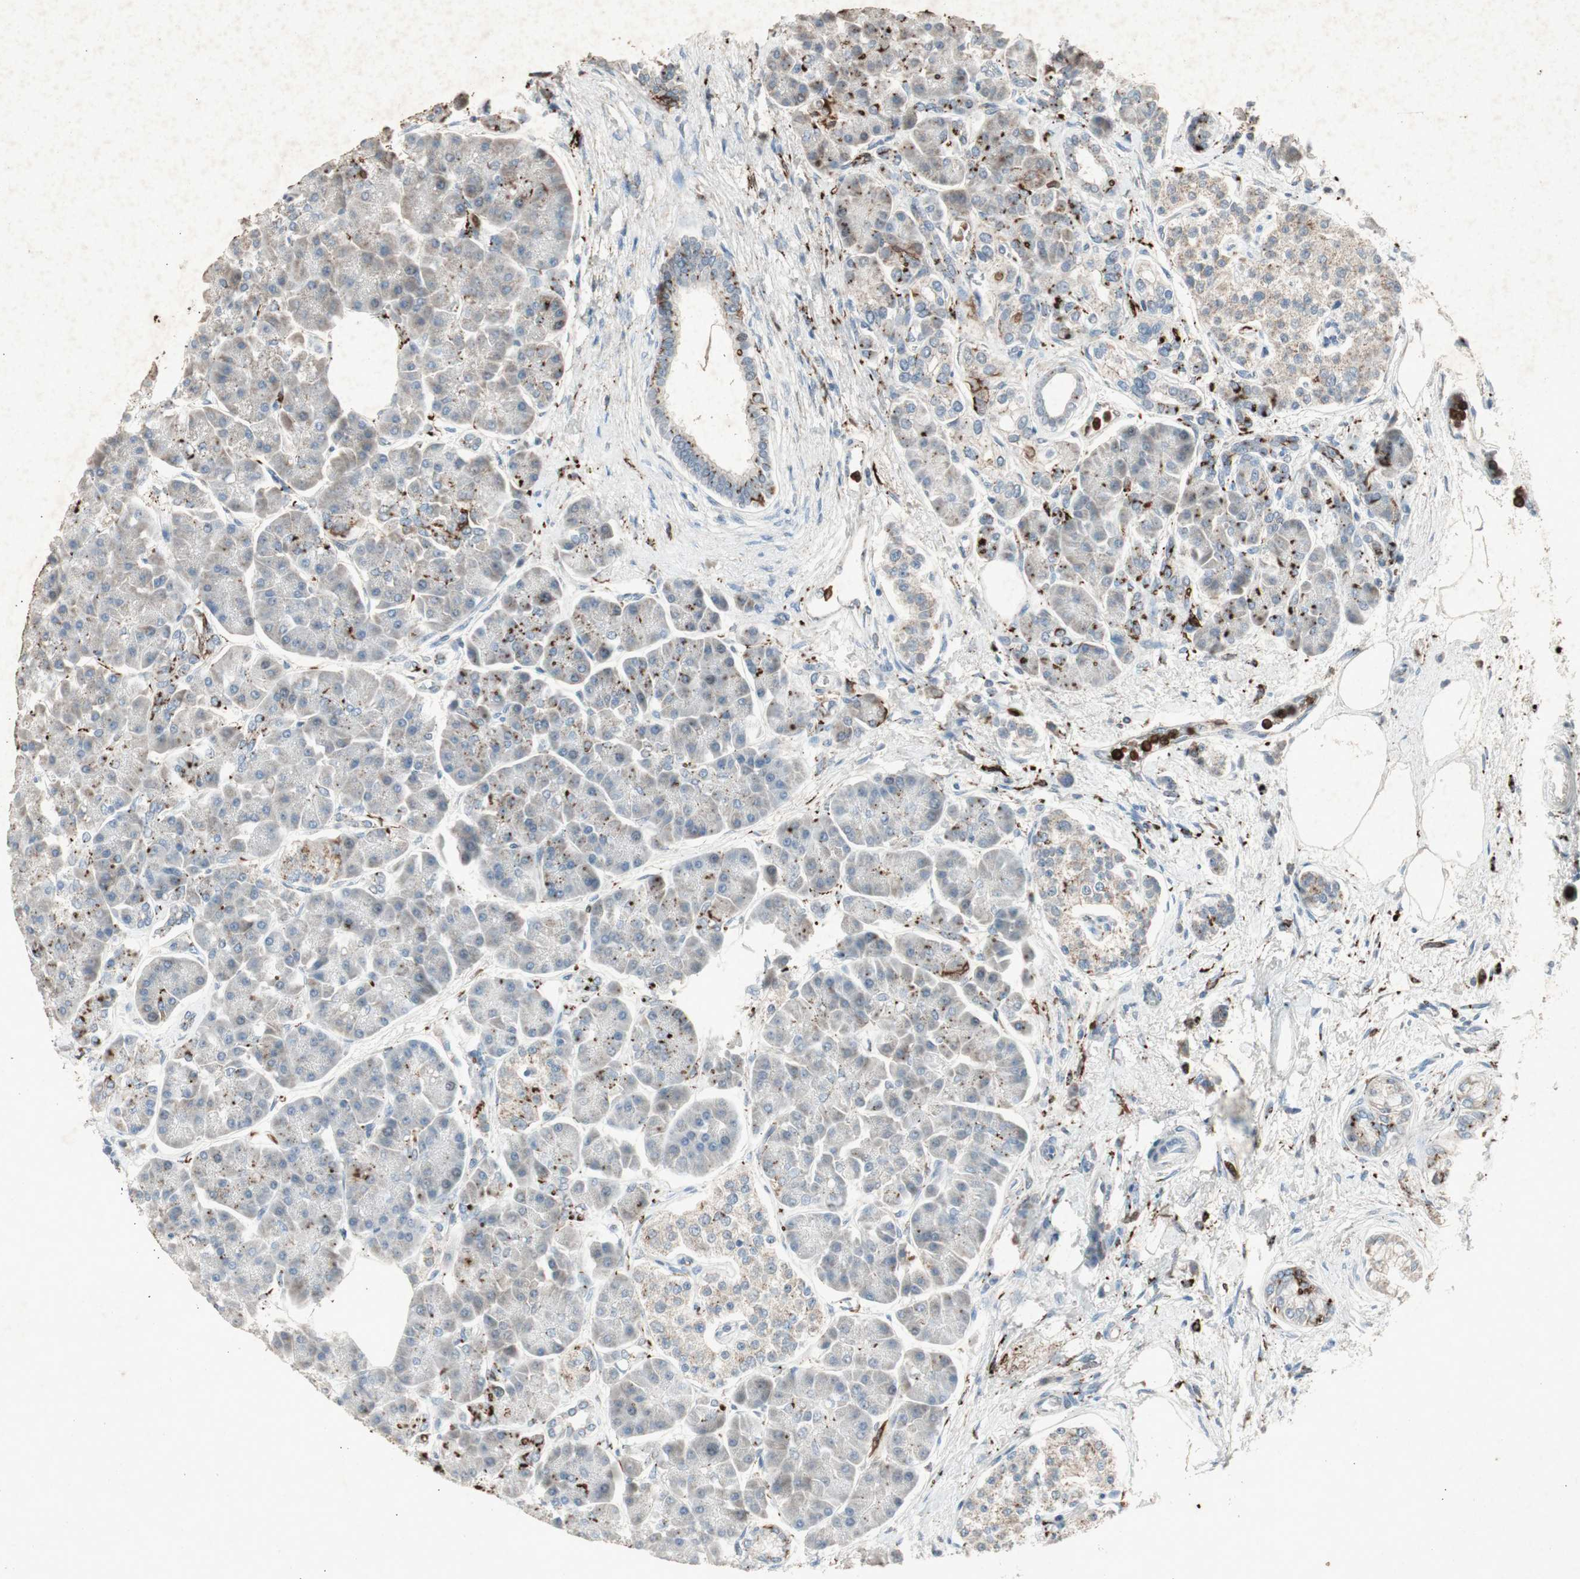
{"staining": {"intensity": "weak", "quantity": "25%-75%", "location": "cytoplasmic/membranous"}, "tissue": "pancreas", "cell_type": "Exocrine glandular cells", "image_type": "normal", "snomed": [{"axis": "morphology", "description": "Normal tissue, NOS"}, {"axis": "topography", "description": "Pancreas"}], "caption": "Immunohistochemical staining of benign human pancreas exhibits low levels of weak cytoplasmic/membranous expression in approximately 25%-75% of exocrine glandular cells. The protein is shown in brown color, while the nuclei are stained blue.", "gene": "TYROBP", "patient": {"sex": "female", "age": 70}}